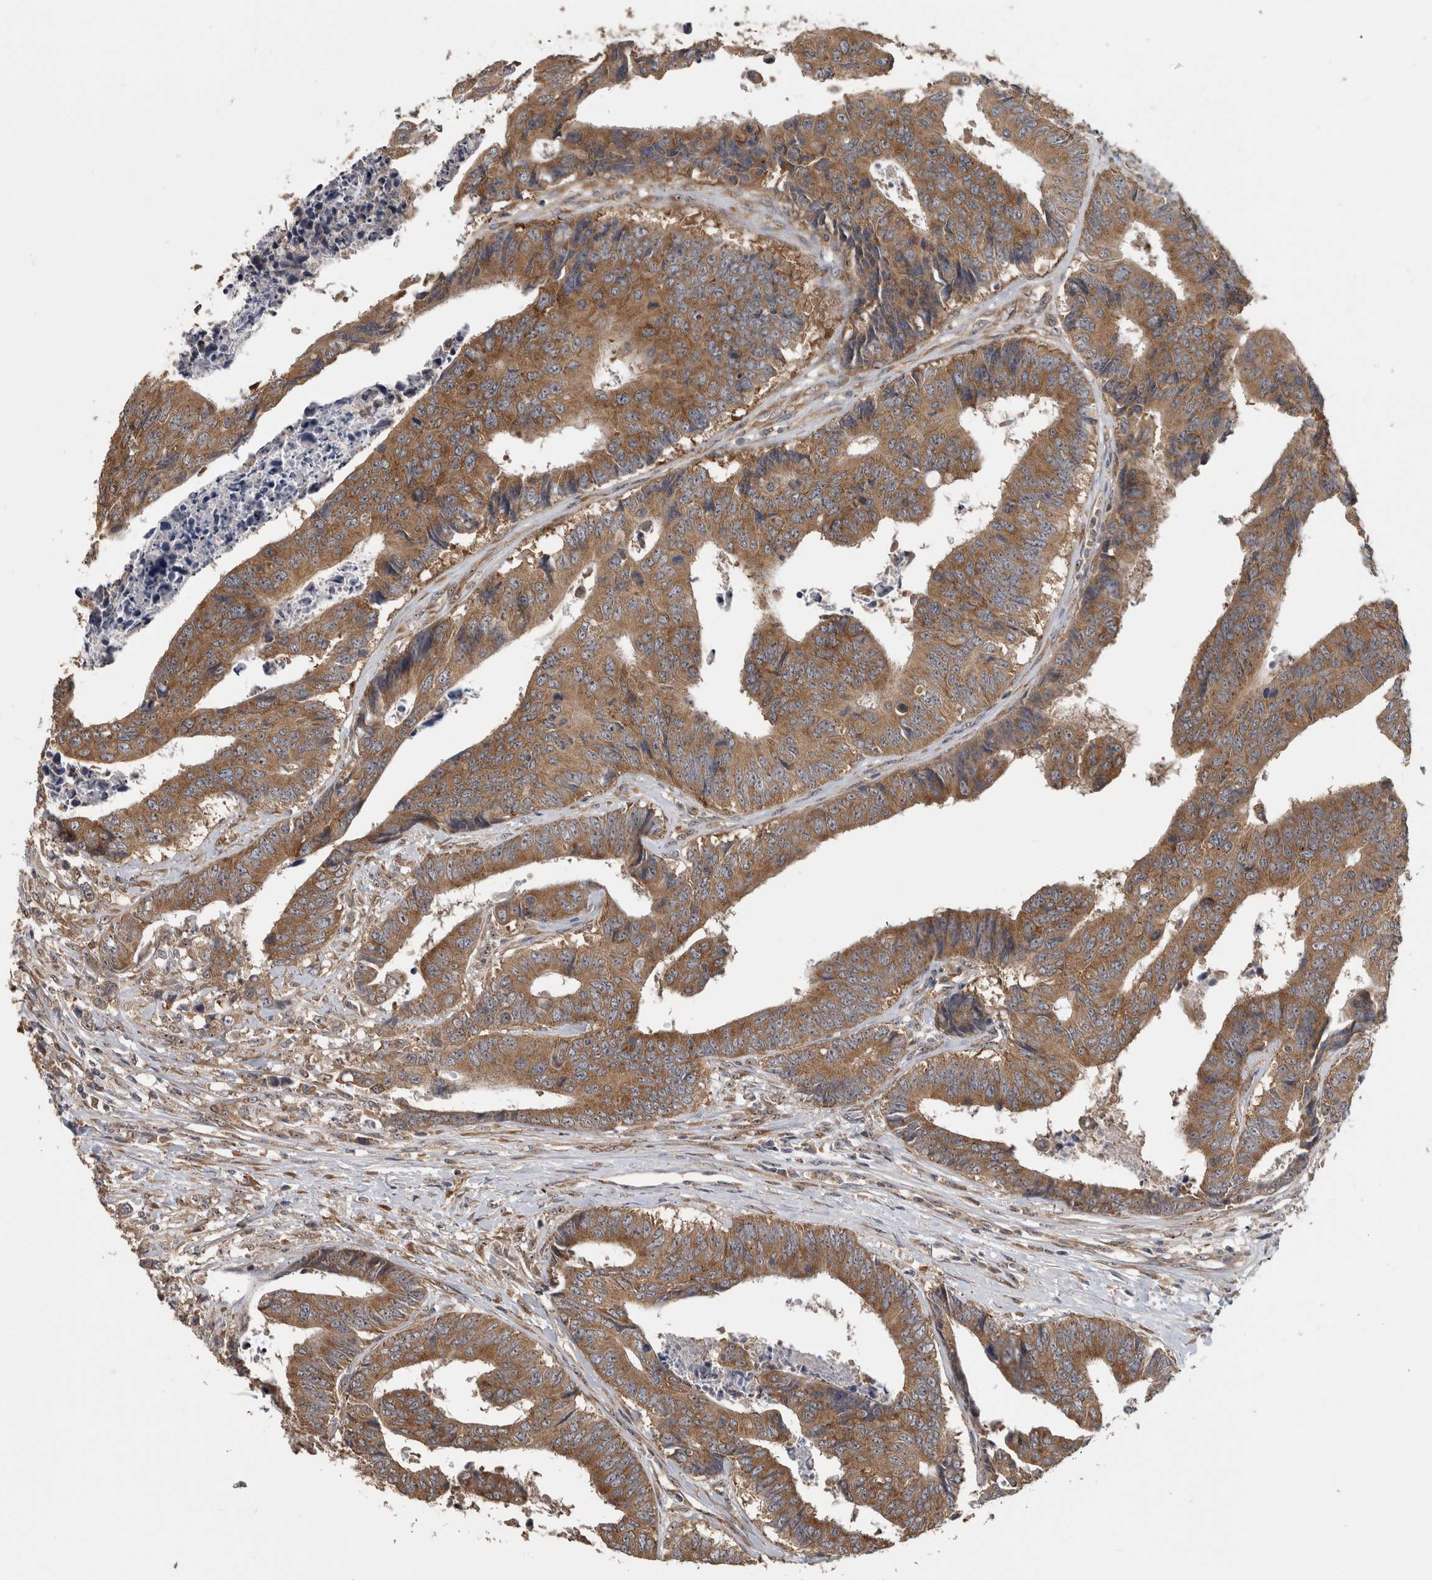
{"staining": {"intensity": "moderate", "quantity": ">75%", "location": "cytoplasmic/membranous"}, "tissue": "colorectal cancer", "cell_type": "Tumor cells", "image_type": "cancer", "snomed": [{"axis": "morphology", "description": "Adenocarcinoma, NOS"}, {"axis": "topography", "description": "Rectum"}], "caption": "Protein staining of colorectal cancer (adenocarcinoma) tissue reveals moderate cytoplasmic/membranous expression in about >75% of tumor cells.", "gene": "ATXN2", "patient": {"sex": "male", "age": 84}}